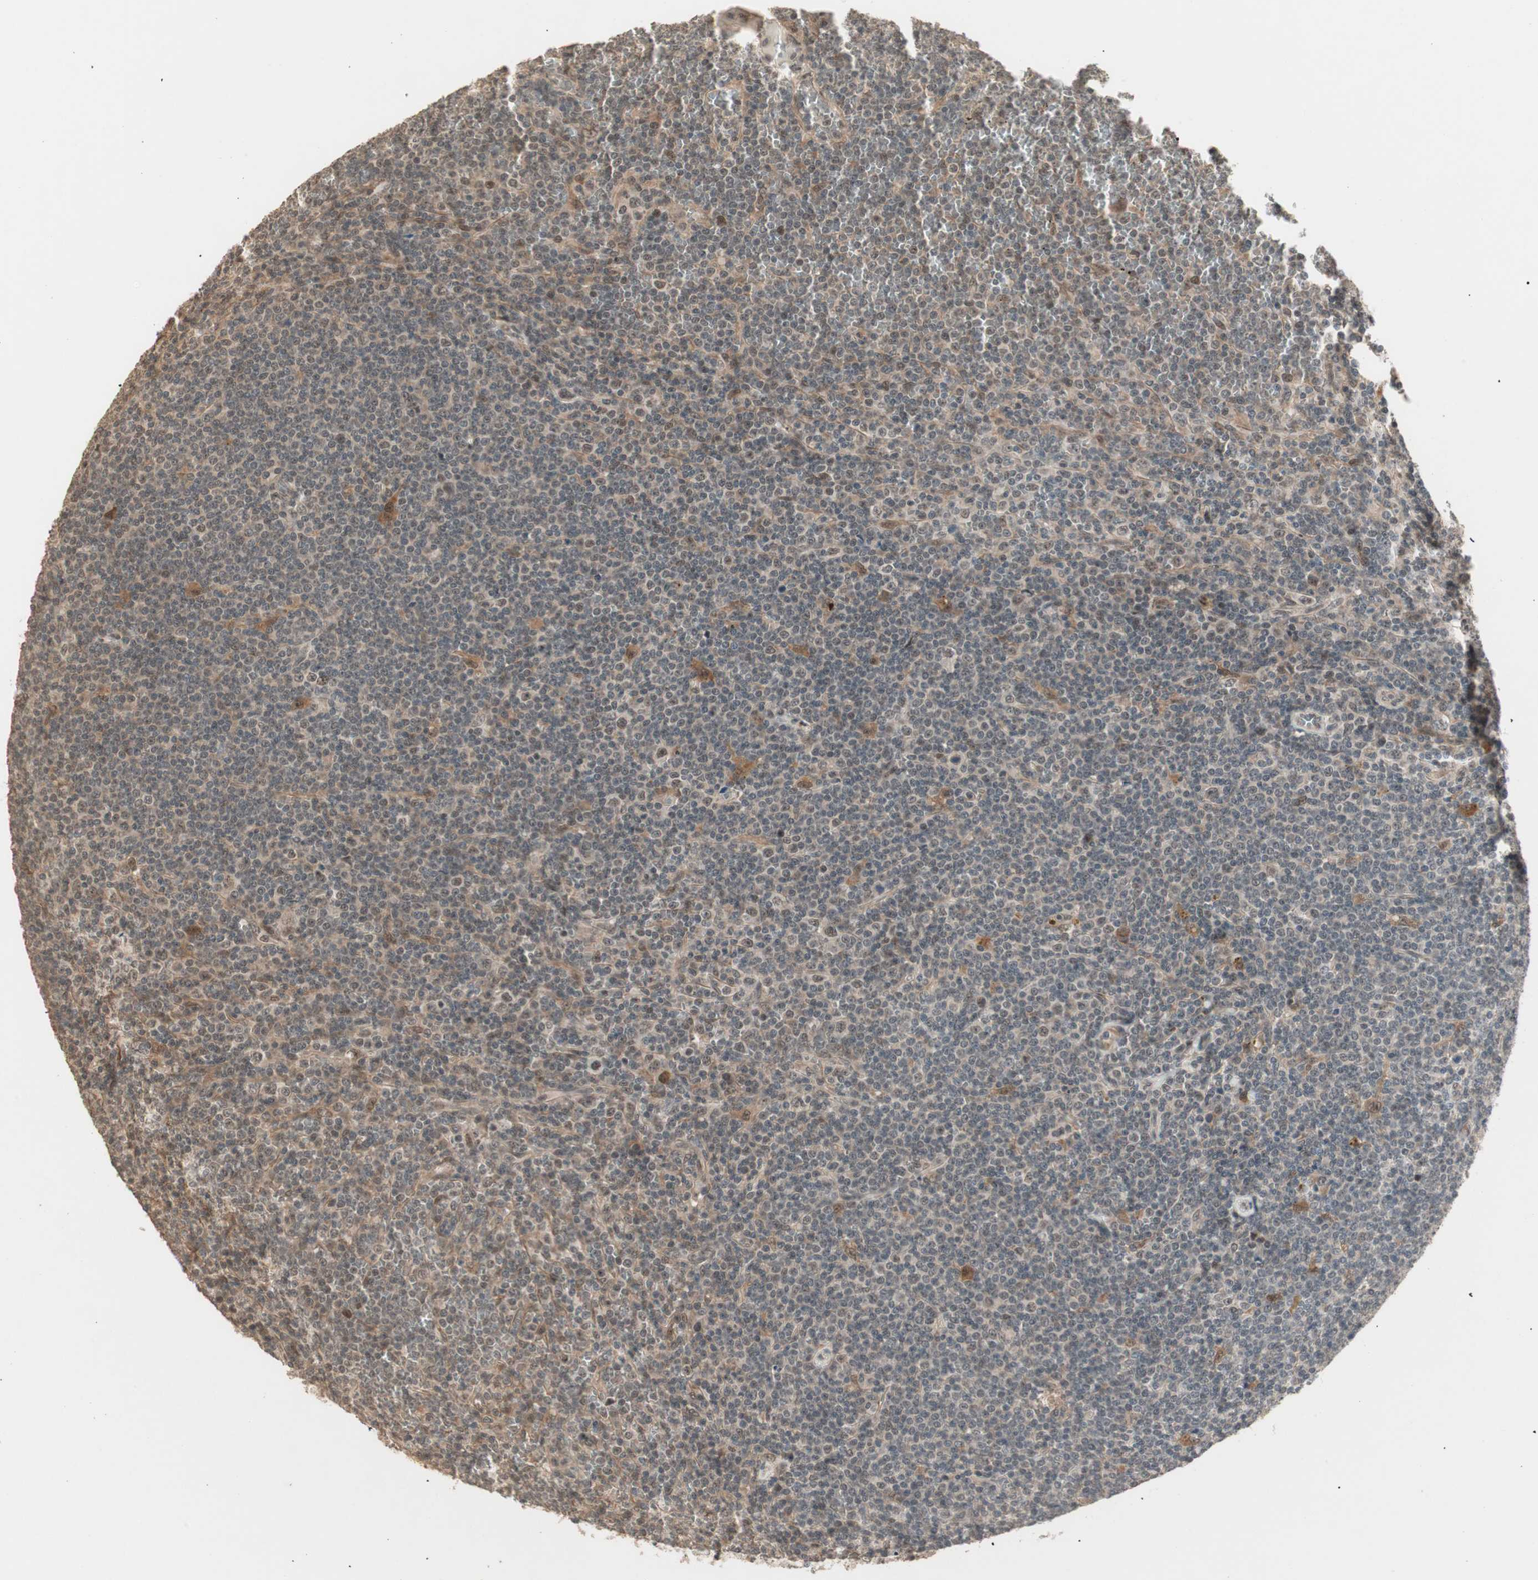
{"staining": {"intensity": "weak", "quantity": "25%-75%", "location": "cytoplasmic/membranous,nuclear"}, "tissue": "lymphoma", "cell_type": "Tumor cells", "image_type": "cancer", "snomed": [{"axis": "morphology", "description": "Malignant lymphoma, non-Hodgkin's type, Low grade"}, {"axis": "topography", "description": "Spleen"}], "caption": "There is low levels of weak cytoplasmic/membranous and nuclear positivity in tumor cells of lymphoma, as demonstrated by immunohistochemical staining (brown color).", "gene": "ZSCAN31", "patient": {"sex": "female", "age": 19}}